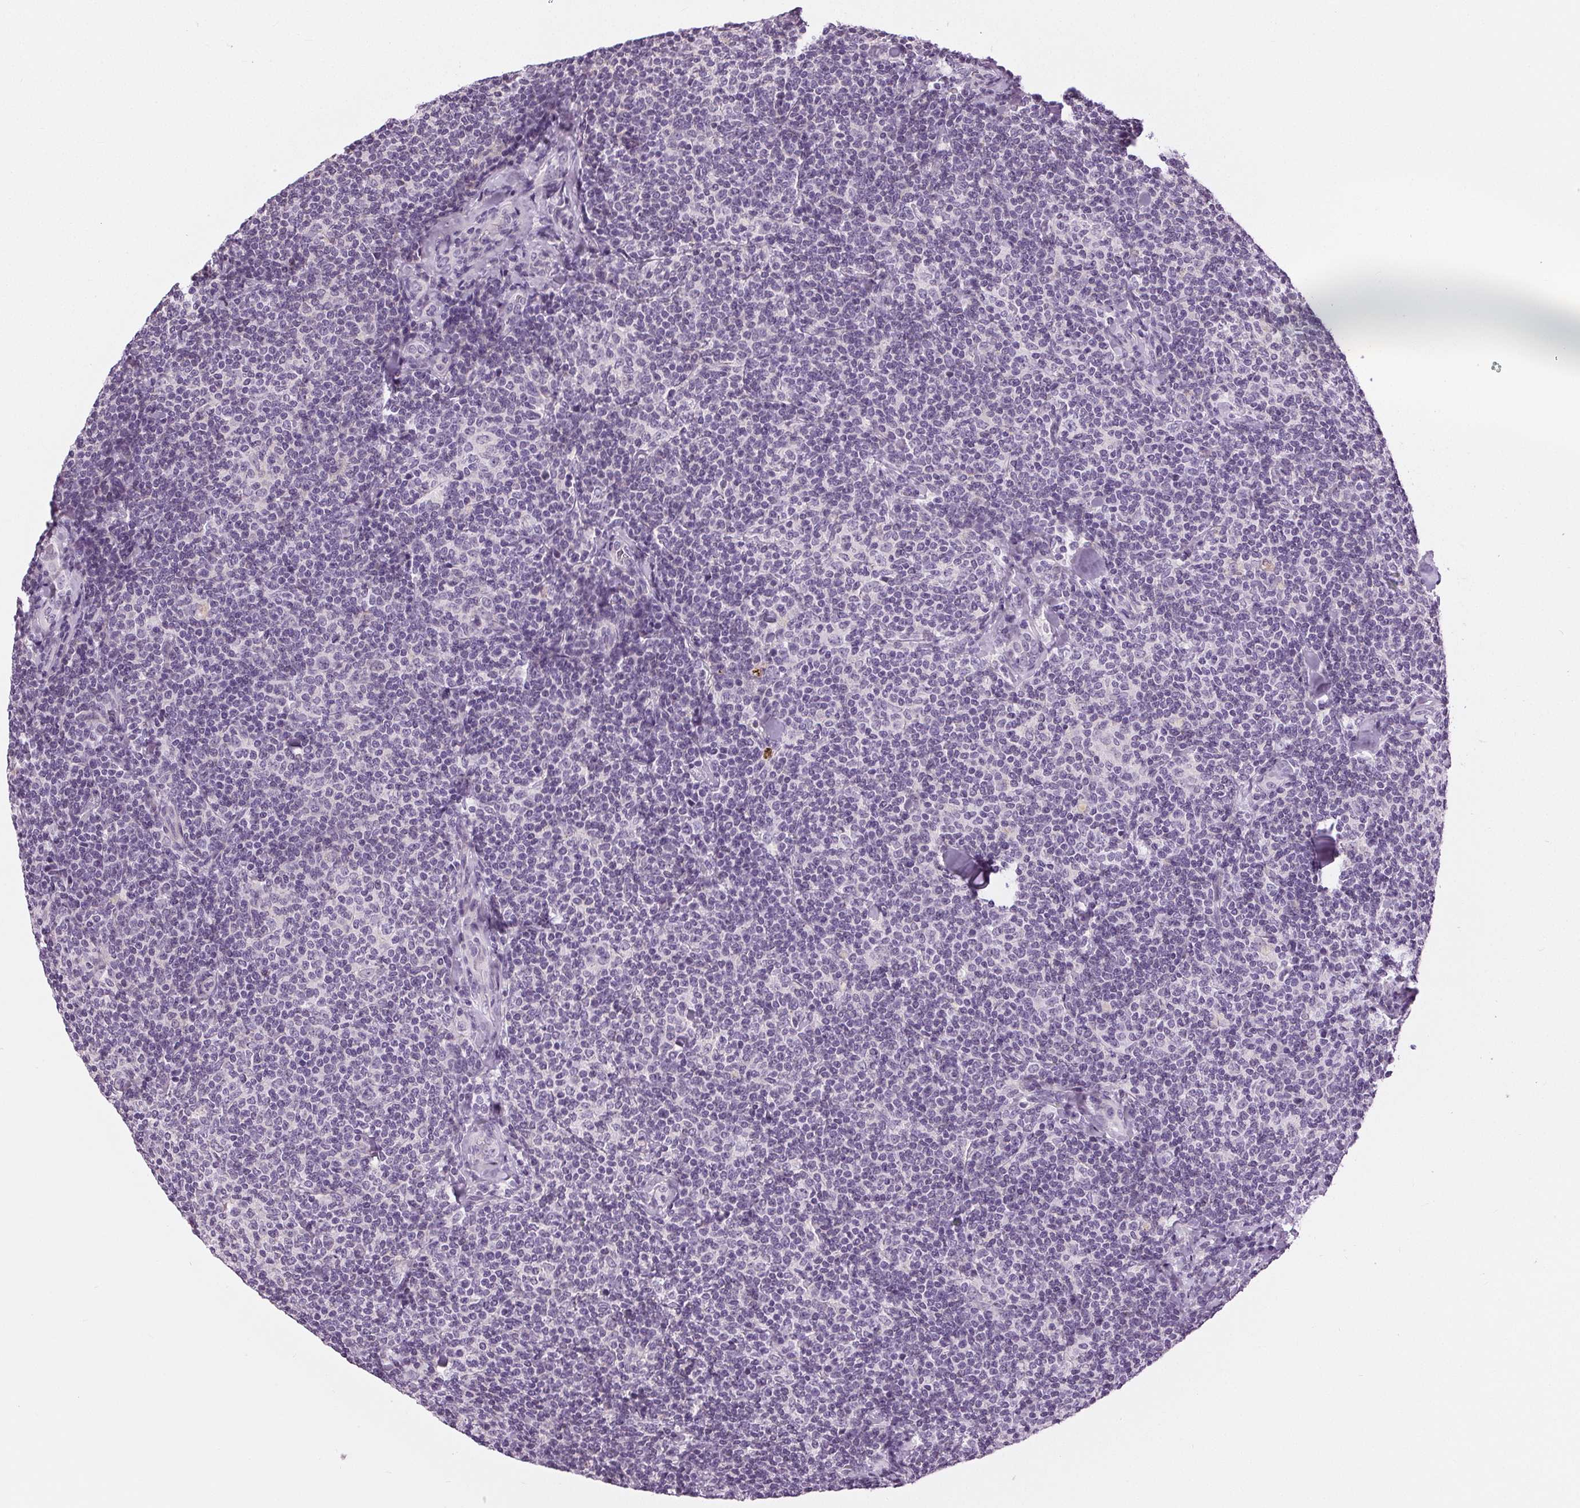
{"staining": {"intensity": "negative", "quantity": "none", "location": "none"}, "tissue": "lymphoma", "cell_type": "Tumor cells", "image_type": "cancer", "snomed": [{"axis": "morphology", "description": "Malignant lymphoma, non-Hodgkin's type, Low grade"}, {"axis": "topography", "description": "Lymph node"}], "caption": "Image shows no significant protein expression in tumor cells of lymphoma. (DAB (3,3'-diaminobenzidine) immunohistochemistry, high magnification).", "gene": "MISP", "patient": {"sex": "female", "age": 56}}